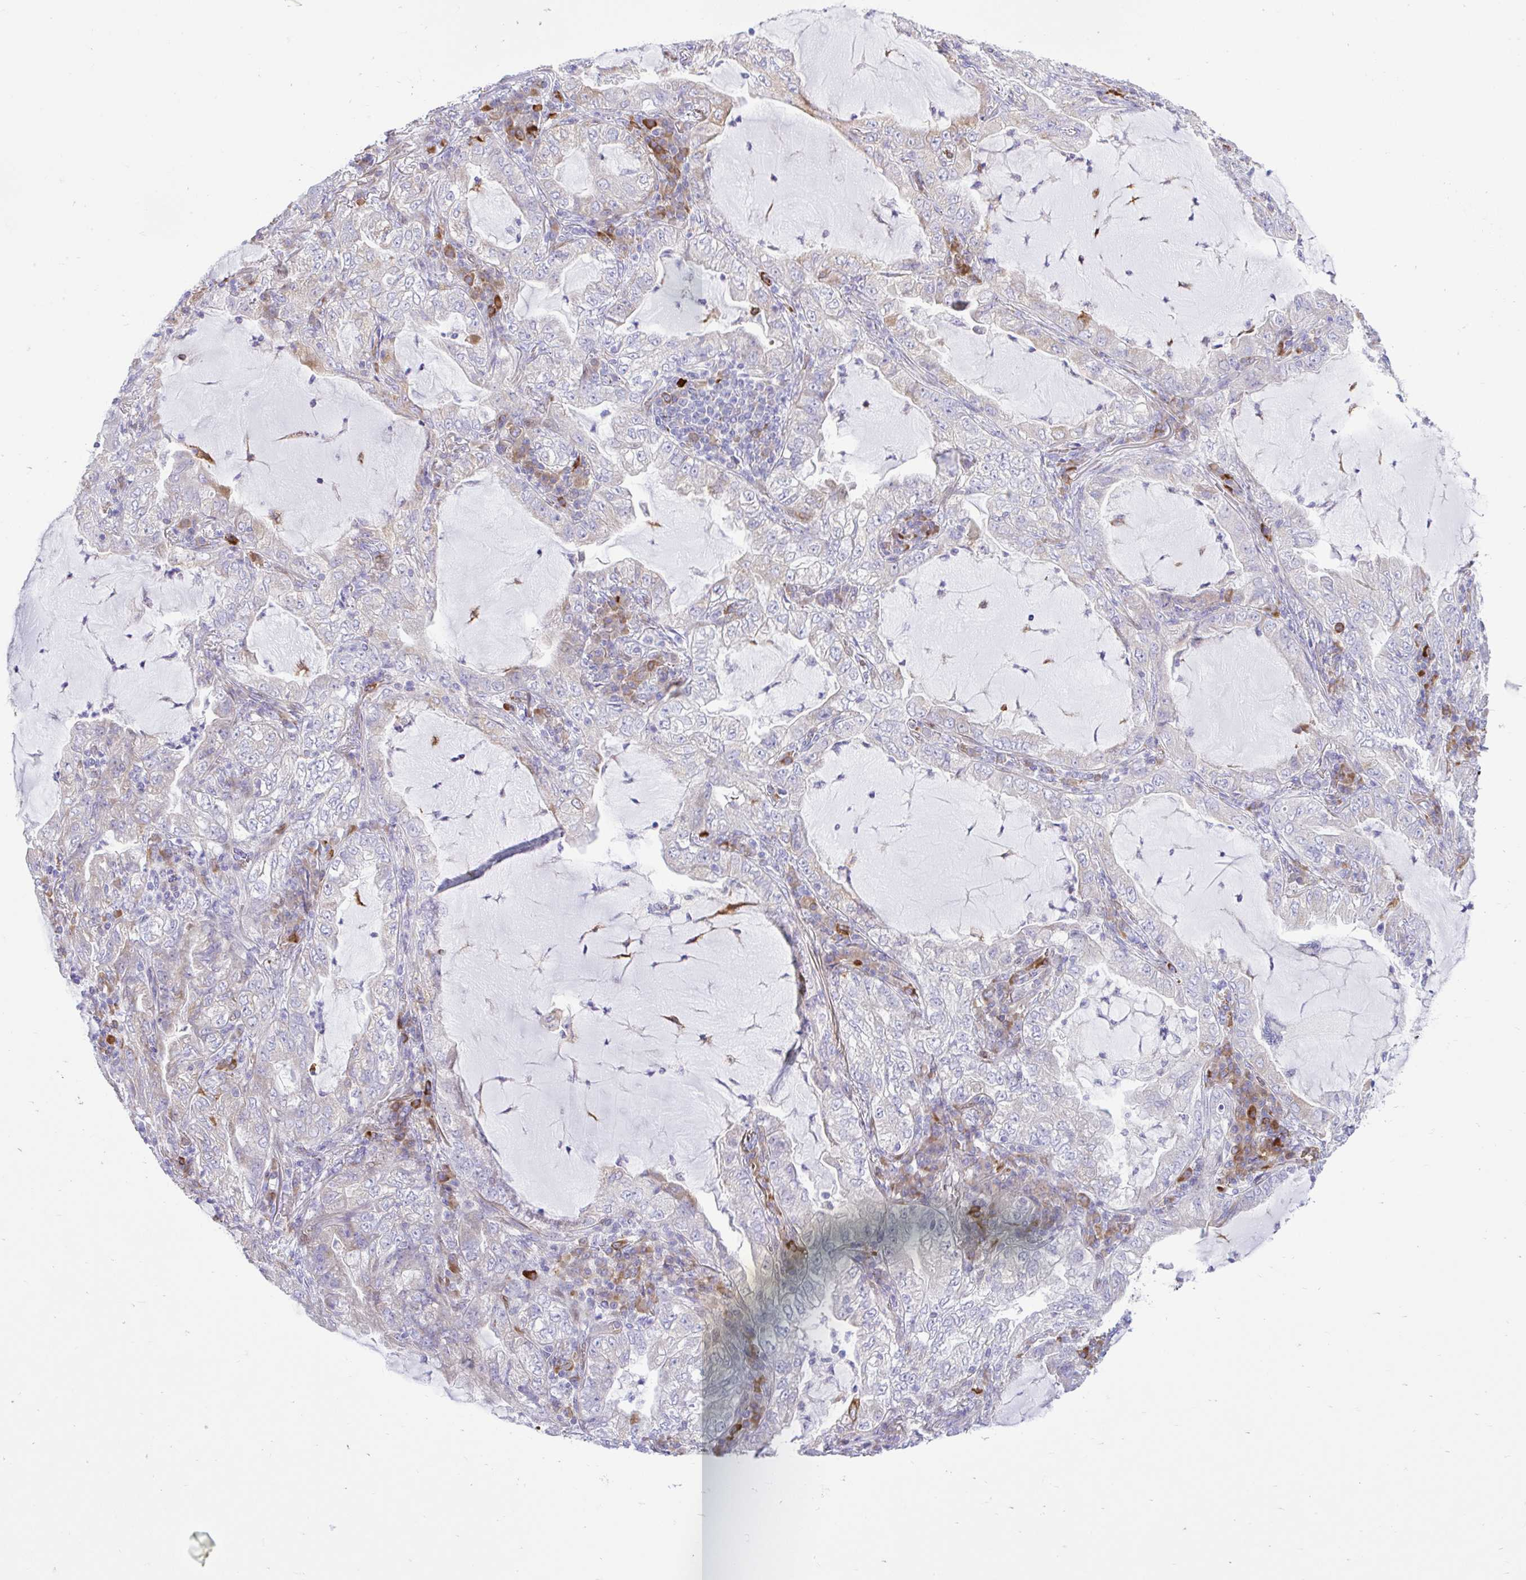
{"staining": {"intensity": "negative", "quantity": "none", "location": "none"}, "tissue": "lung cancer", "cell_type": "Tumor cells", "image_type": "cancer", "snomed": [{"axis": "morphology", "description": "Adenocarcinoma, NOS"}, {"axis": "topography", "description": "Lung"}], "caption": "High magnification brightfield microscopy of lung cancer (adenocarcinoma) stained with DAB (3,3'-diaminobenzidine) (brown) and counterstained with hematoxylin (blue): tumor cells show no significant expression.", "gene": "EEF1A2", "patient": {"sex": "female", "age": 73}}